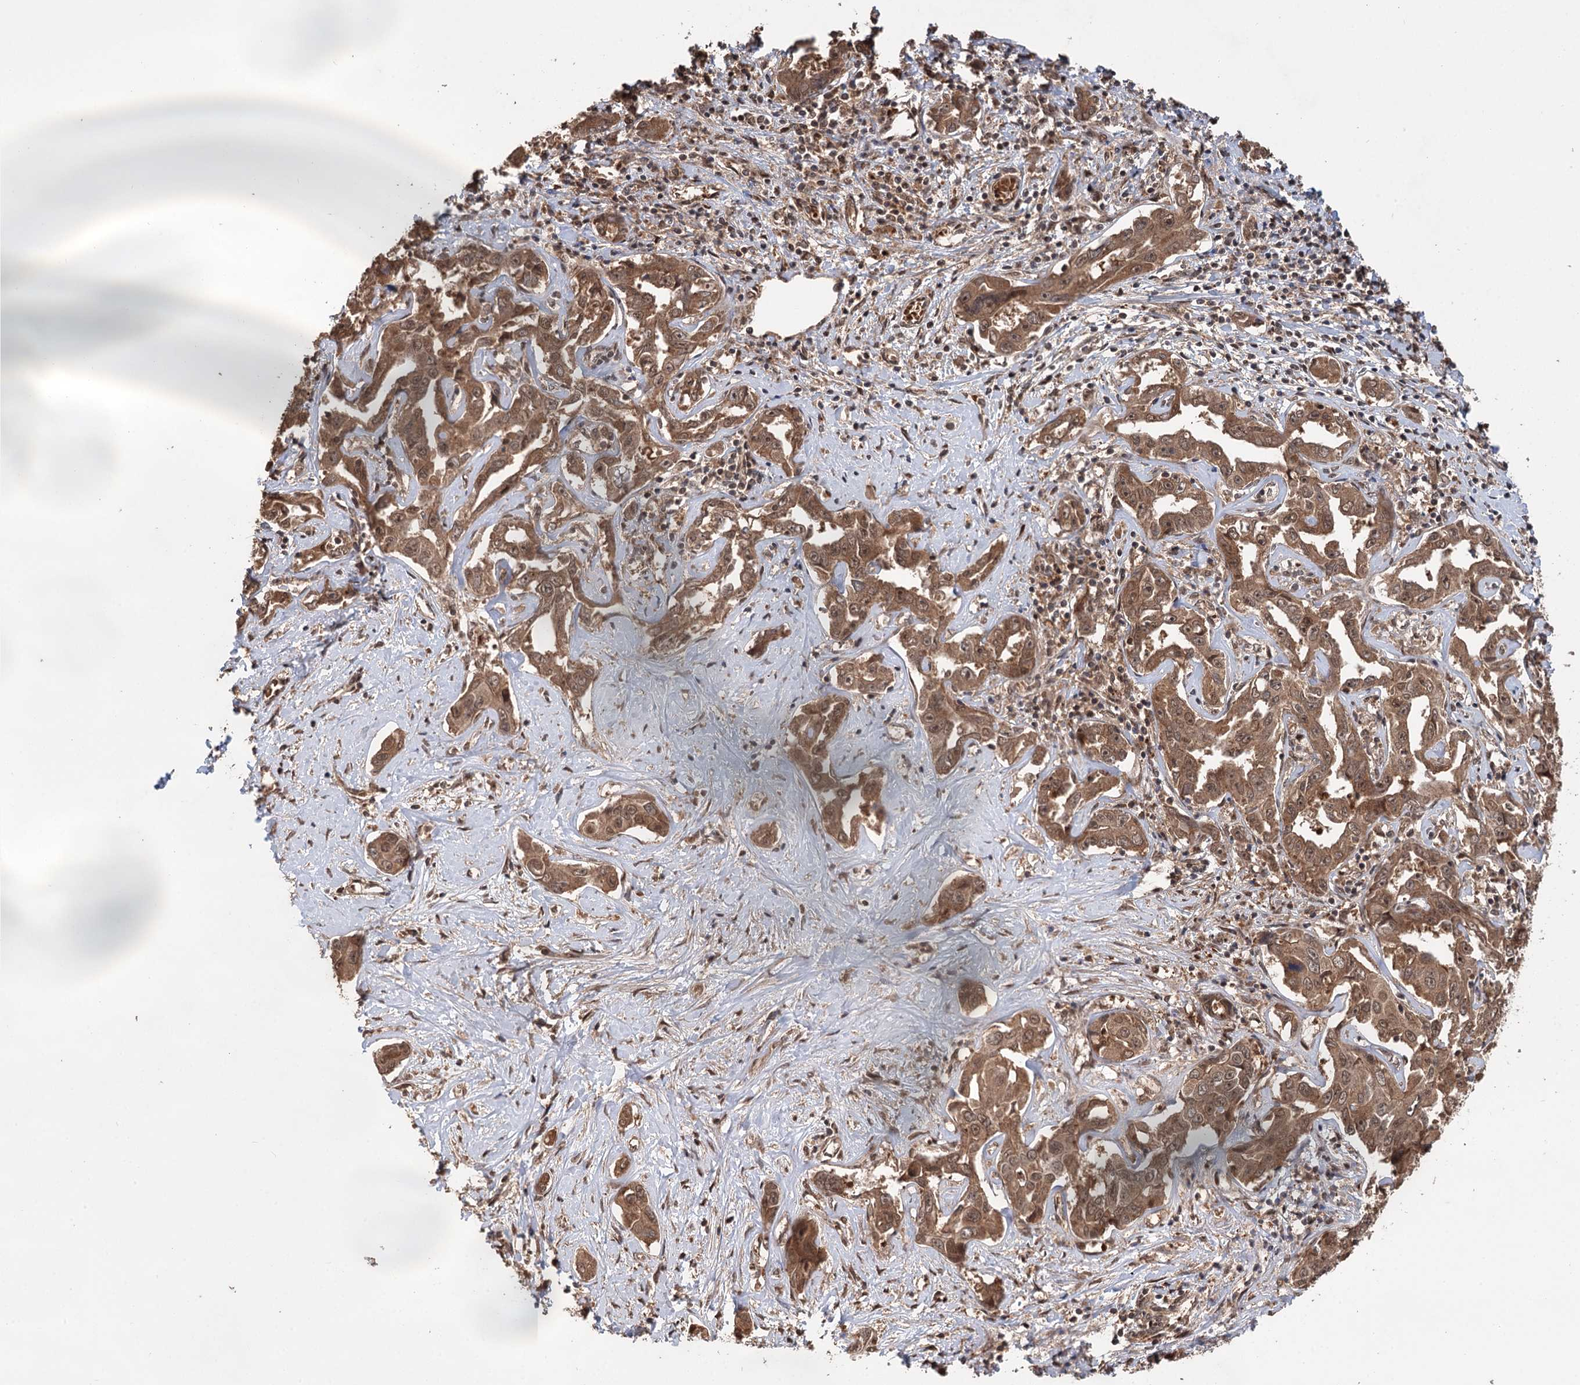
{"staining": {"intensity": "moderate", "quantity": ">75%", "location": "cytoplasmic/membranous,nuclear"}, "tissue": "liver cancer", "cell_type": "Tumor cells", "image_type": "cancer", "snomed": [{"axis": "morphology", "description": "Cholangiocarcinoma"}, {"axis": "topography", "description": "Liver"}], "caption": "Immunohistochemical staining of liver cancer reveals medium levels of moderate cytoplasmic/membranous and nuclear protein positivity in approximately >75% of tumor cells. (brown staining indicates protein expression, while blue staining denotes nuclei).", "gene": "N6AMT1", "patient": {"sex": "male", "age": 59}}